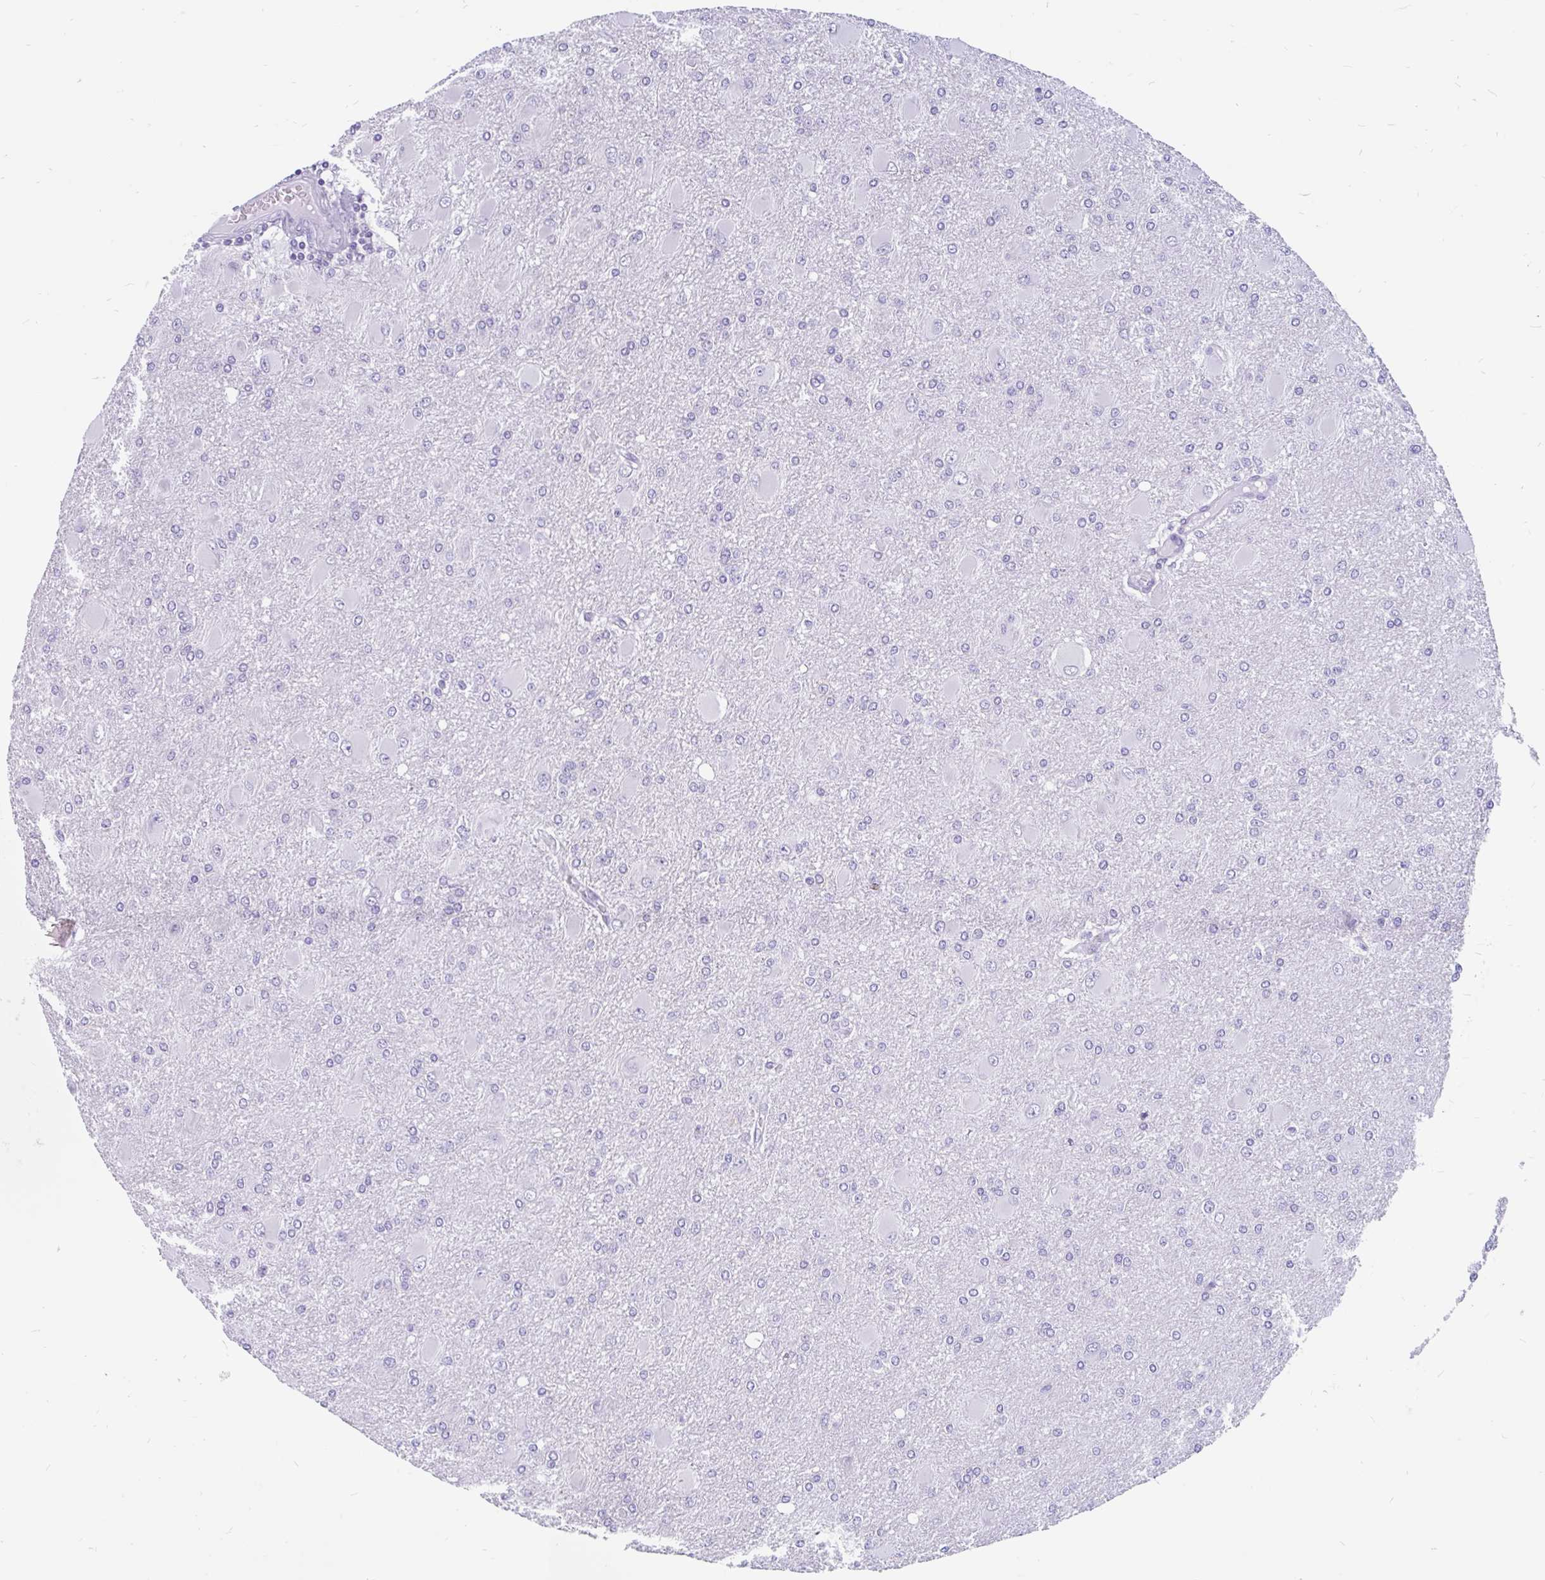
{"staining": {"intensity": "negative", "quantity": "none", "location": "none"}, "tissue": "glioma", "cell_type": "Tumor cells", "image_type": "cancer", "snomed": [{"axis": "morphology", "description": "Glioma, malignant, High grade"}, {"axis": "topography", "description": "Brain"}], "caption": "Immunohistochemistry (IHC) histopathology image of human glioma stained for a protein (brown), which displays no staining in tumor cells. Nuclei are stained in blue.", "gene": "KIAA2013", "patient": {"sex": "male", "age": 67}}